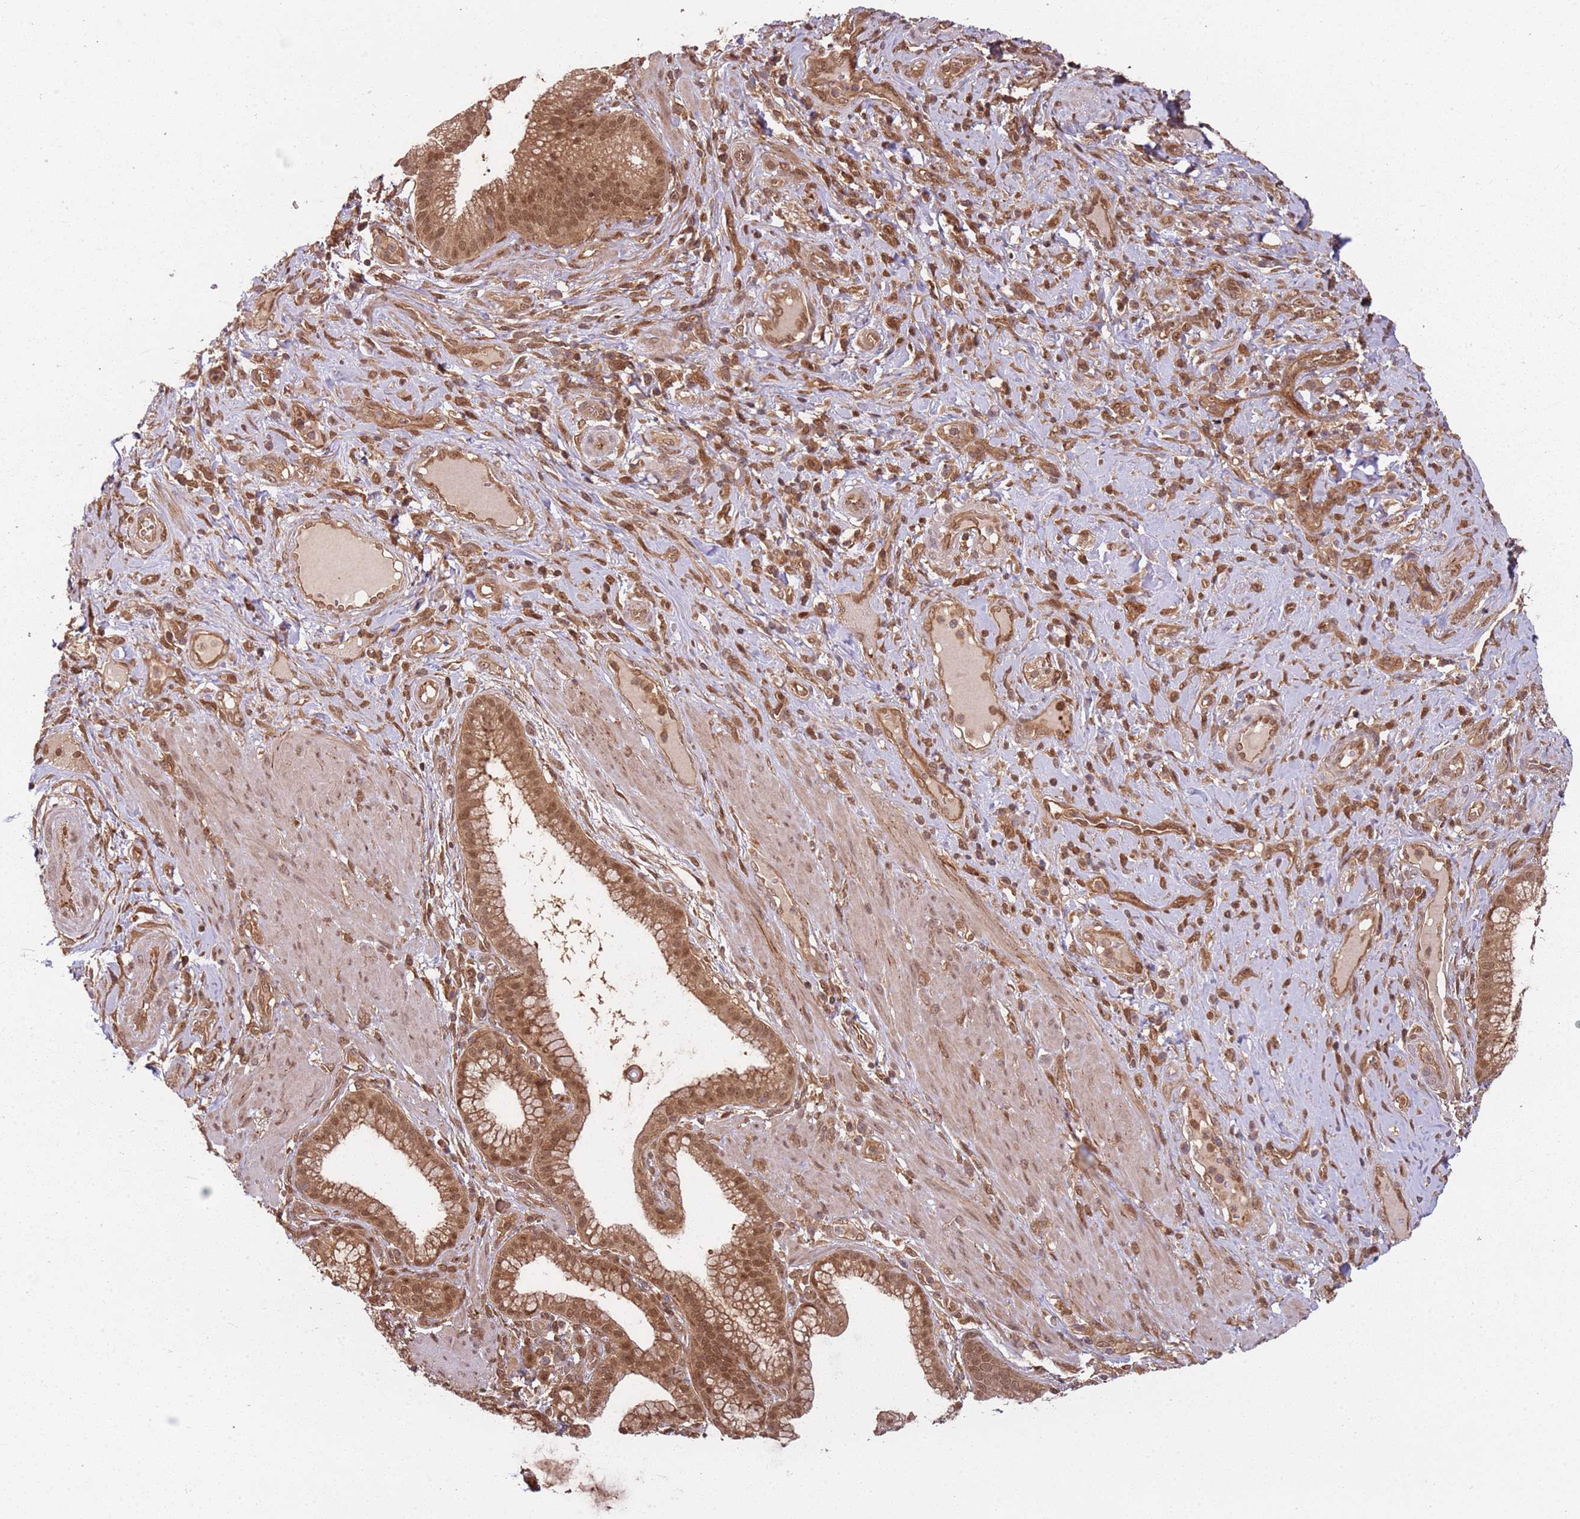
{"staining": {"intensity": "moderate", "quantity": ">75%", "location": "cytoplasmic/membranous,nuclear"}, "tissue": "pancreatic cancer", "cell_type": "Tumor cells", "image_type": "cancer", "snomed": [{"axis": "morphology", "description": "Adenocarcinoma, NOS"}, {"axis": "topography", "description": "Pancreas"}], "caption": "Human pancreatic adenocarcinoma stained with a protein marker demonstrates moderate staining in tumor cells.", "gene": "PGLS", "patient": {"sex": "male", "age": 72}}